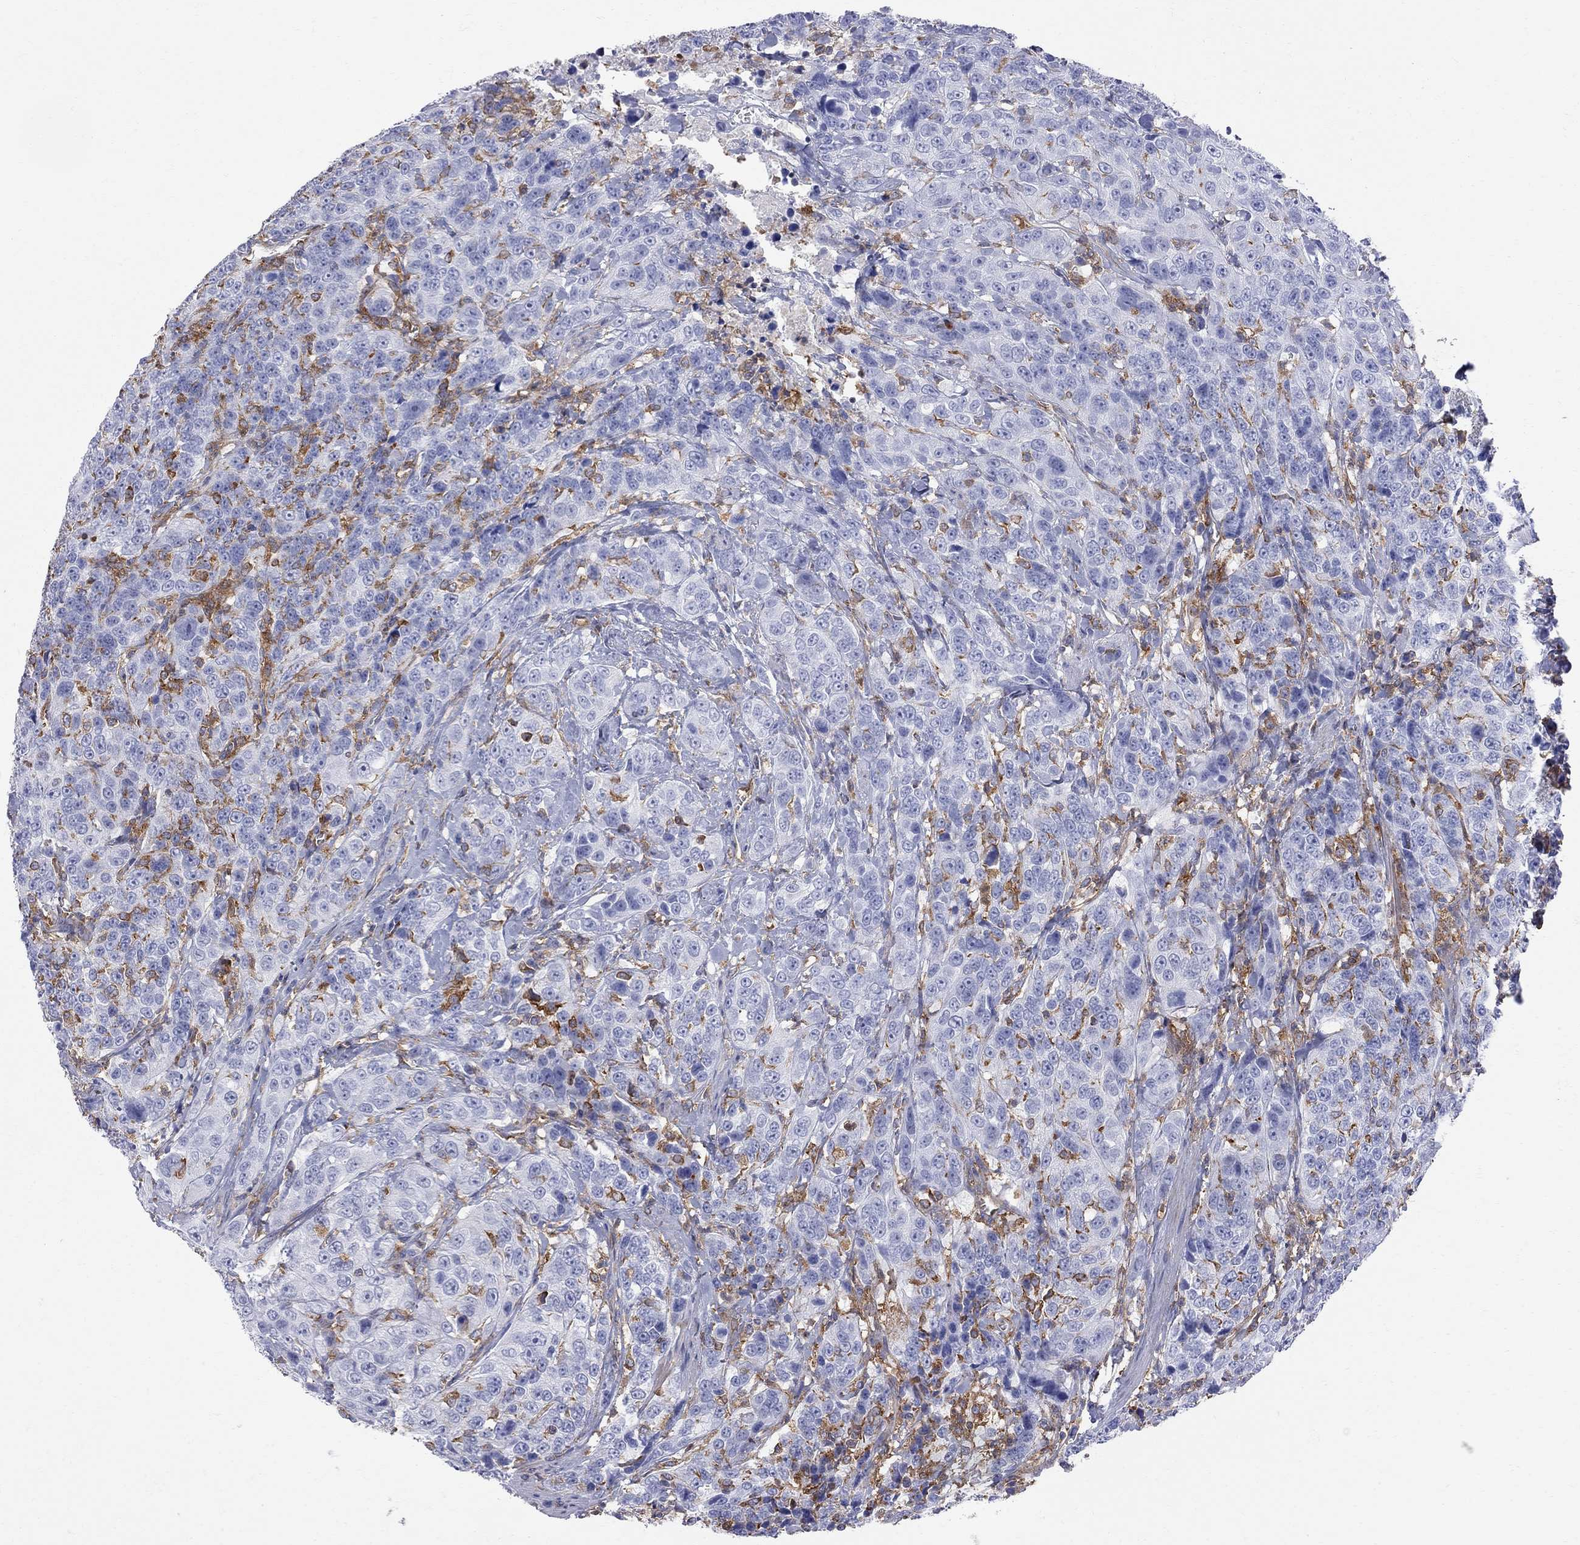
{"staining": {"intensity": "negative", "quantity": "none", "location": "none"}, "tissue": "urothelial cancer", "cell_type": "Tumor cells", "image_type": "cancer", "snomed": [{"axis": "morphology", "description": "Urothelial carcinoma, NOS"}, {"axis": "morphology", "description": "Urothelial carcinoma, High grade"}, {"axis": "topography", "description": "Urinary bladder"}], "caption": "Protein analysis of urothelial carcinoma (high-grade) demonstrates no significant staining in tumor cells.", "gene": "ABI3", "patient": {"sex": "female", "age": 73}}